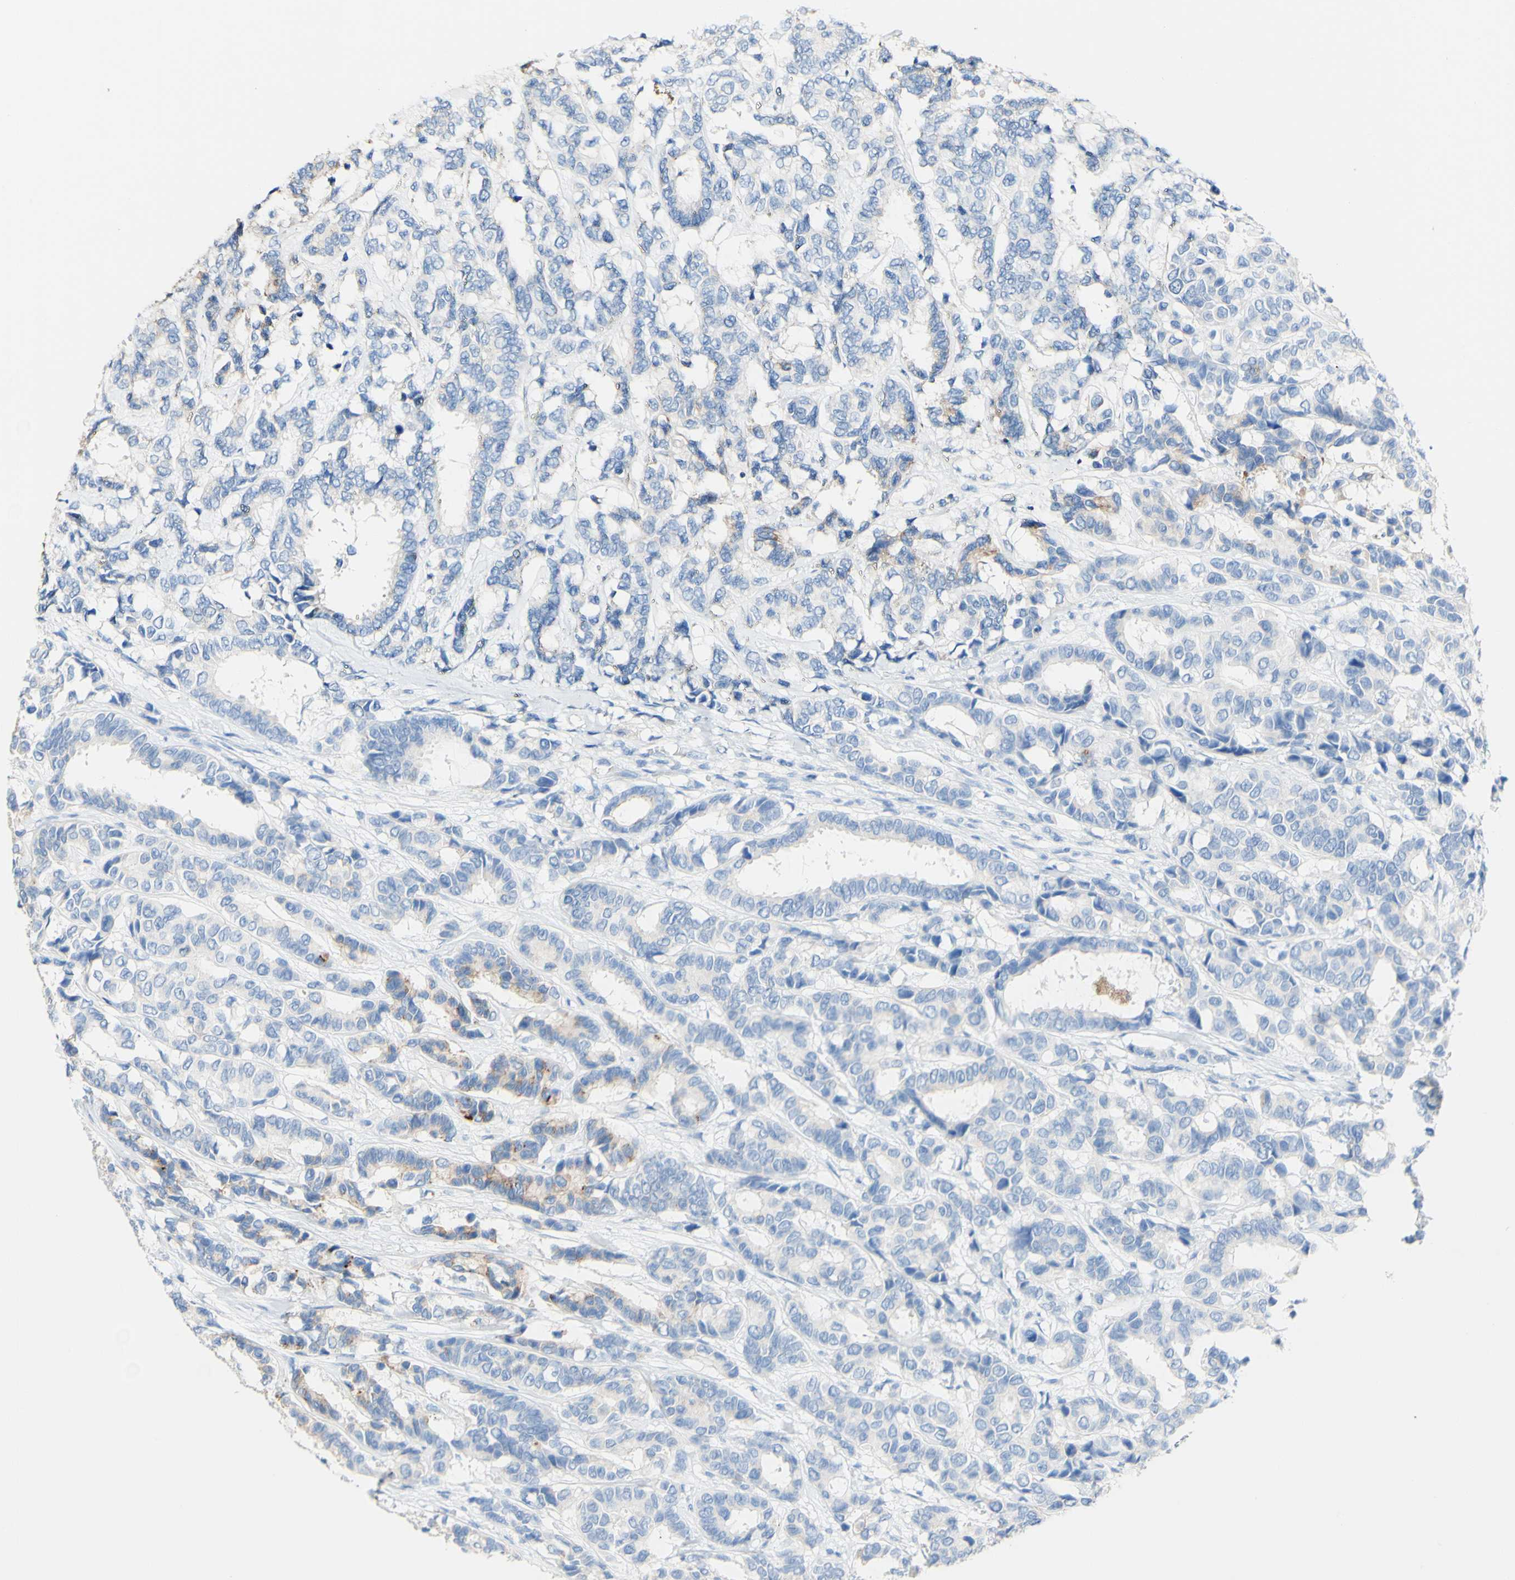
{"staining": {"intensity": "moderate", "quantity": "<25%", "location": "cytoplasmic/membranous"}, "tissue": "breast cancer", "cell_type": "Tumor cells", "image_type": "cancer", "snomed": [{"axis": "morphology", "description": "Duct carcinoma"}, {"axis": "topography", "description": "Breast"}], "caption": "This is an image of immunohistochemistry (IHC) staining of breast cancer, which shows moderate positivity in the cytoplasmic/membranous of tumor cells.", "gene": "DSC2", "patient": {"sex": "female", "age": 87}}